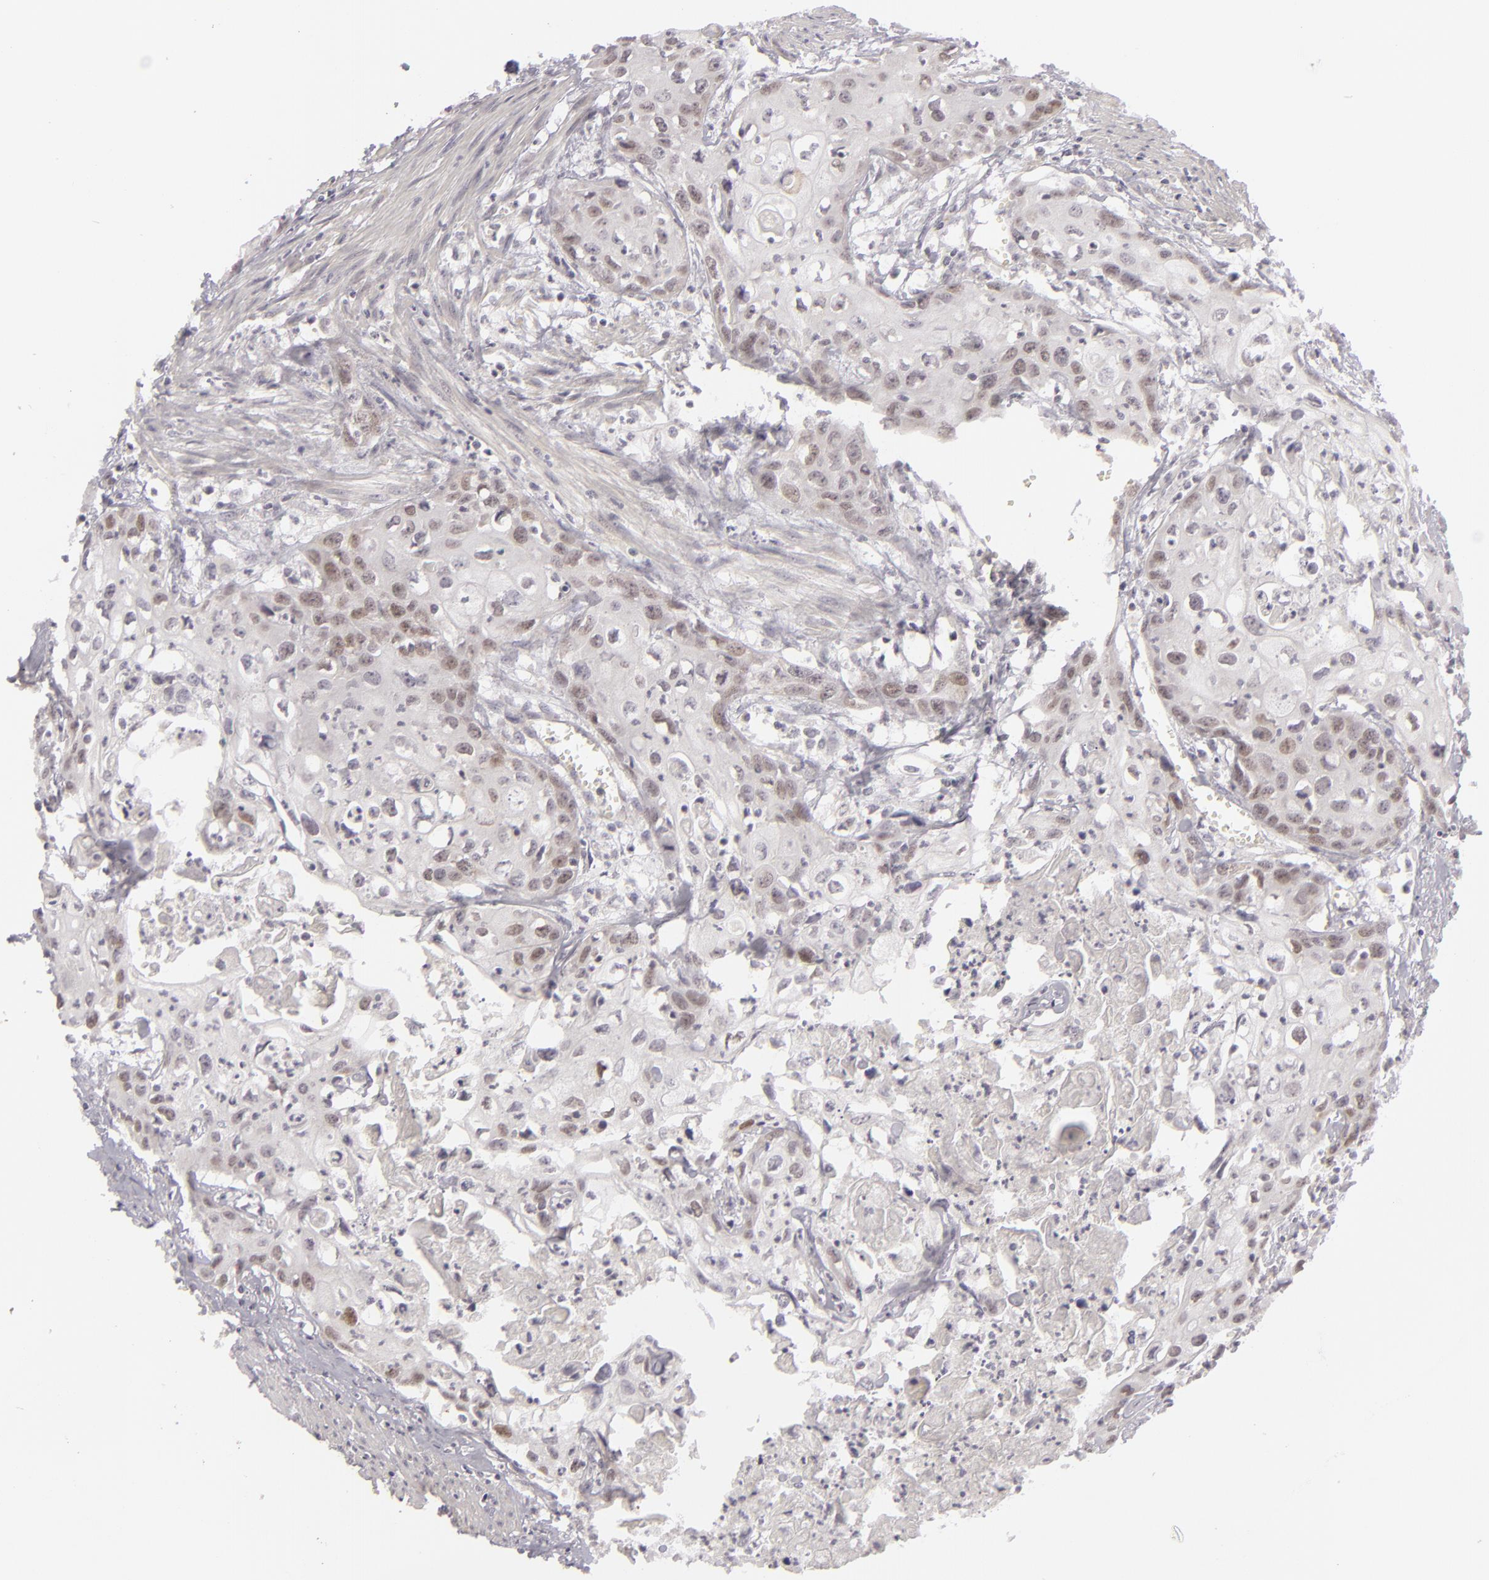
{"staining": {"intensity": "weak", "quantity": "<25%", "location": "none"}, "tissue": "urothelial cancer", "cell_type": "Tumor cells", "image_type": "cancer", "snomed": [{"axis": "morphology", "description": "Urothelial carcinoma, High grade"}, {"axis": "topography", "description": "Urinary bladder"}], "caption": "High power microscopy image of an immunohistochemistry photomicrograph of urothelial cancer, revealing no significant expression in tumor cells.", "gene": "SIX1", "patient": {"sex": "male", "age": 54}}